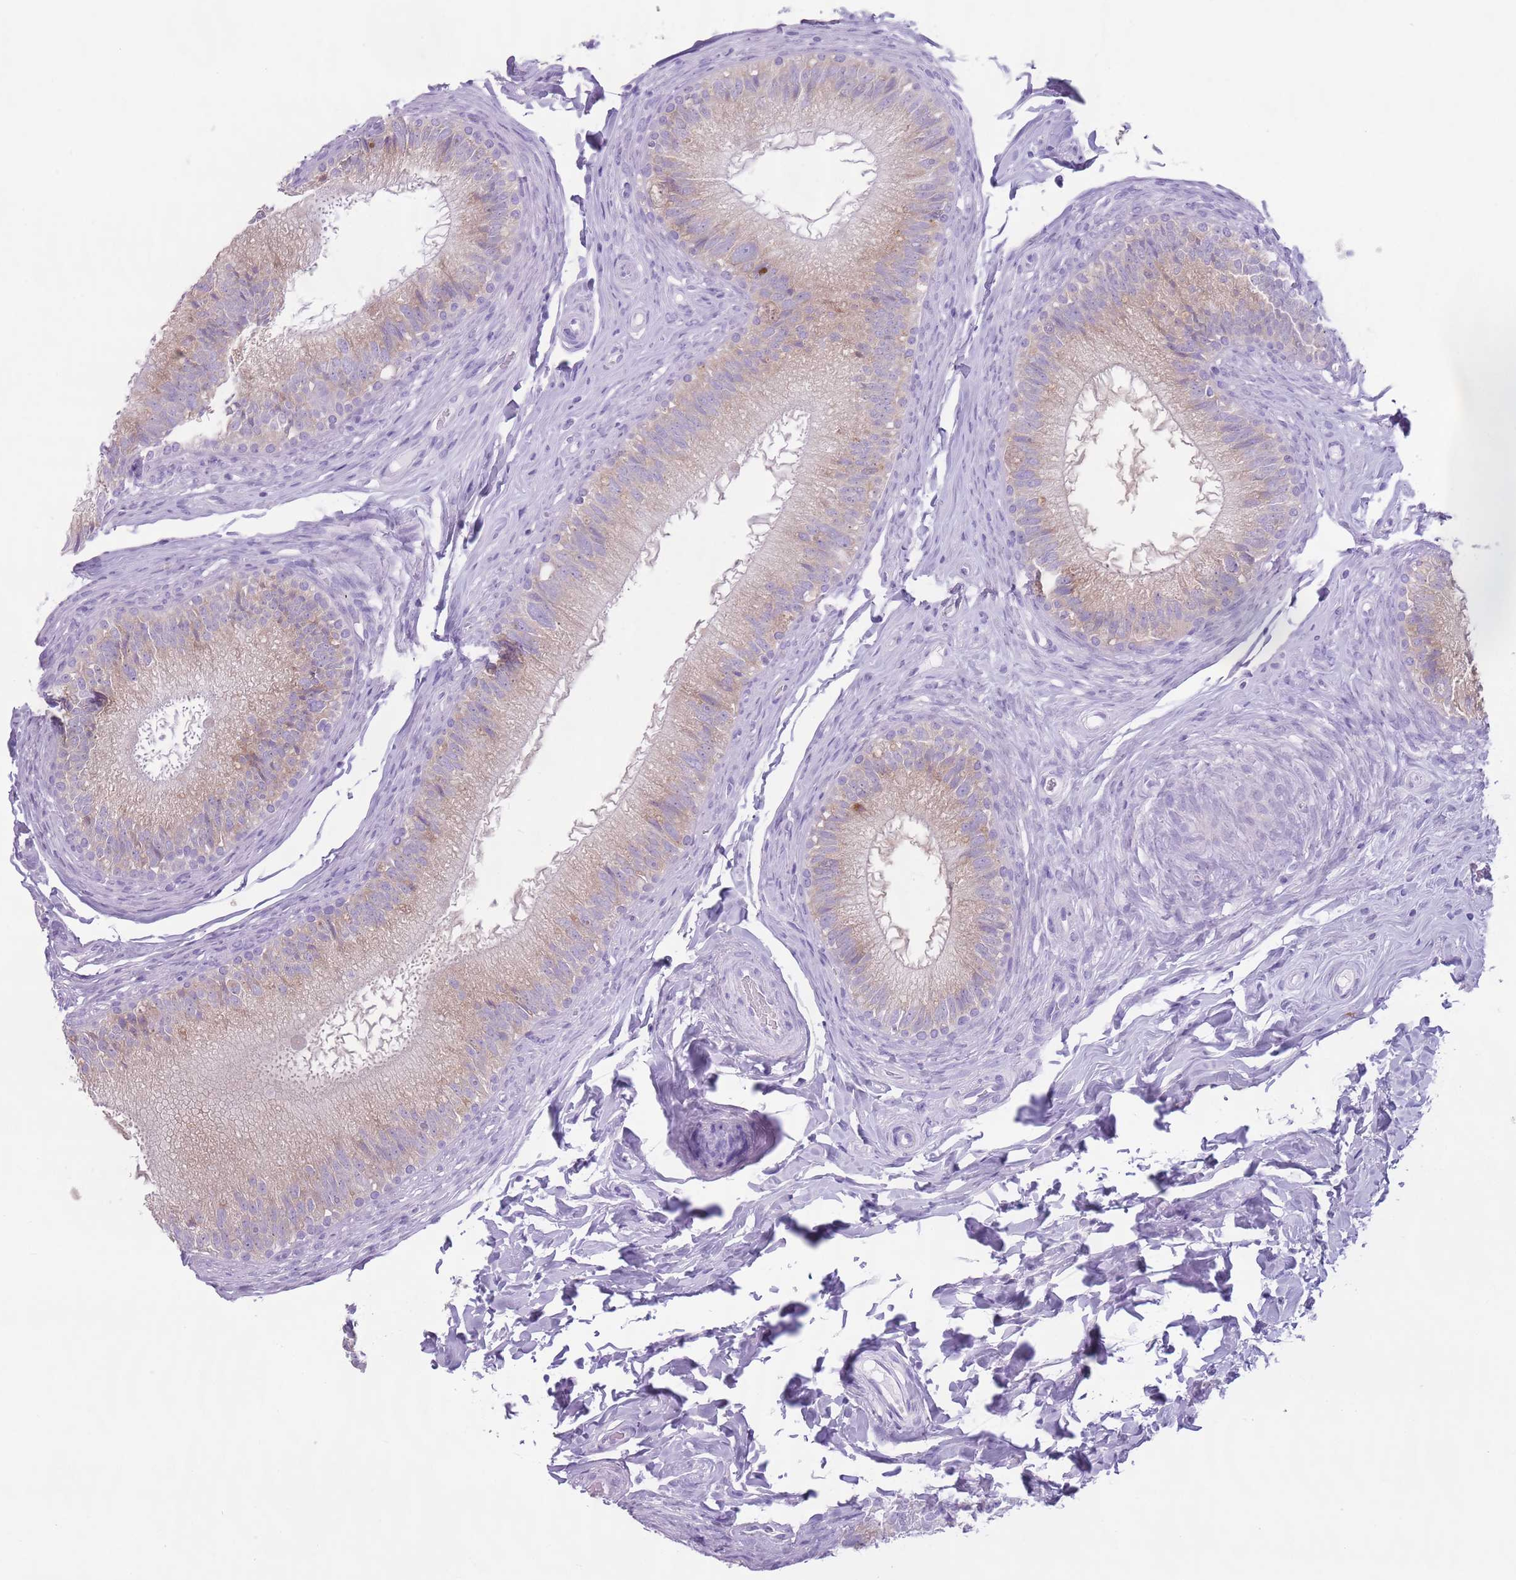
{"staining": {"intensity": "weak", "quantity": "25%-75%", "location": "cytoplasmic/membranous"}, "tissue": "epididymis", "cell_type": "Glandular cells", "image_type": "normal", "snomed": [{"axis": "morphology", "description": "Normal tissue, NOS"}, {"axis": "topography", "description": "Epididymis"}], "caption": "Approximately 25%-75% of glandular cells in unremarkable human epididymis show weak cytoplasmic/membranous protein expression as visualized by brown immunohistochemical staining.", "gene": "HYOU1", "patient": {"sex": "male", "age": 49}}